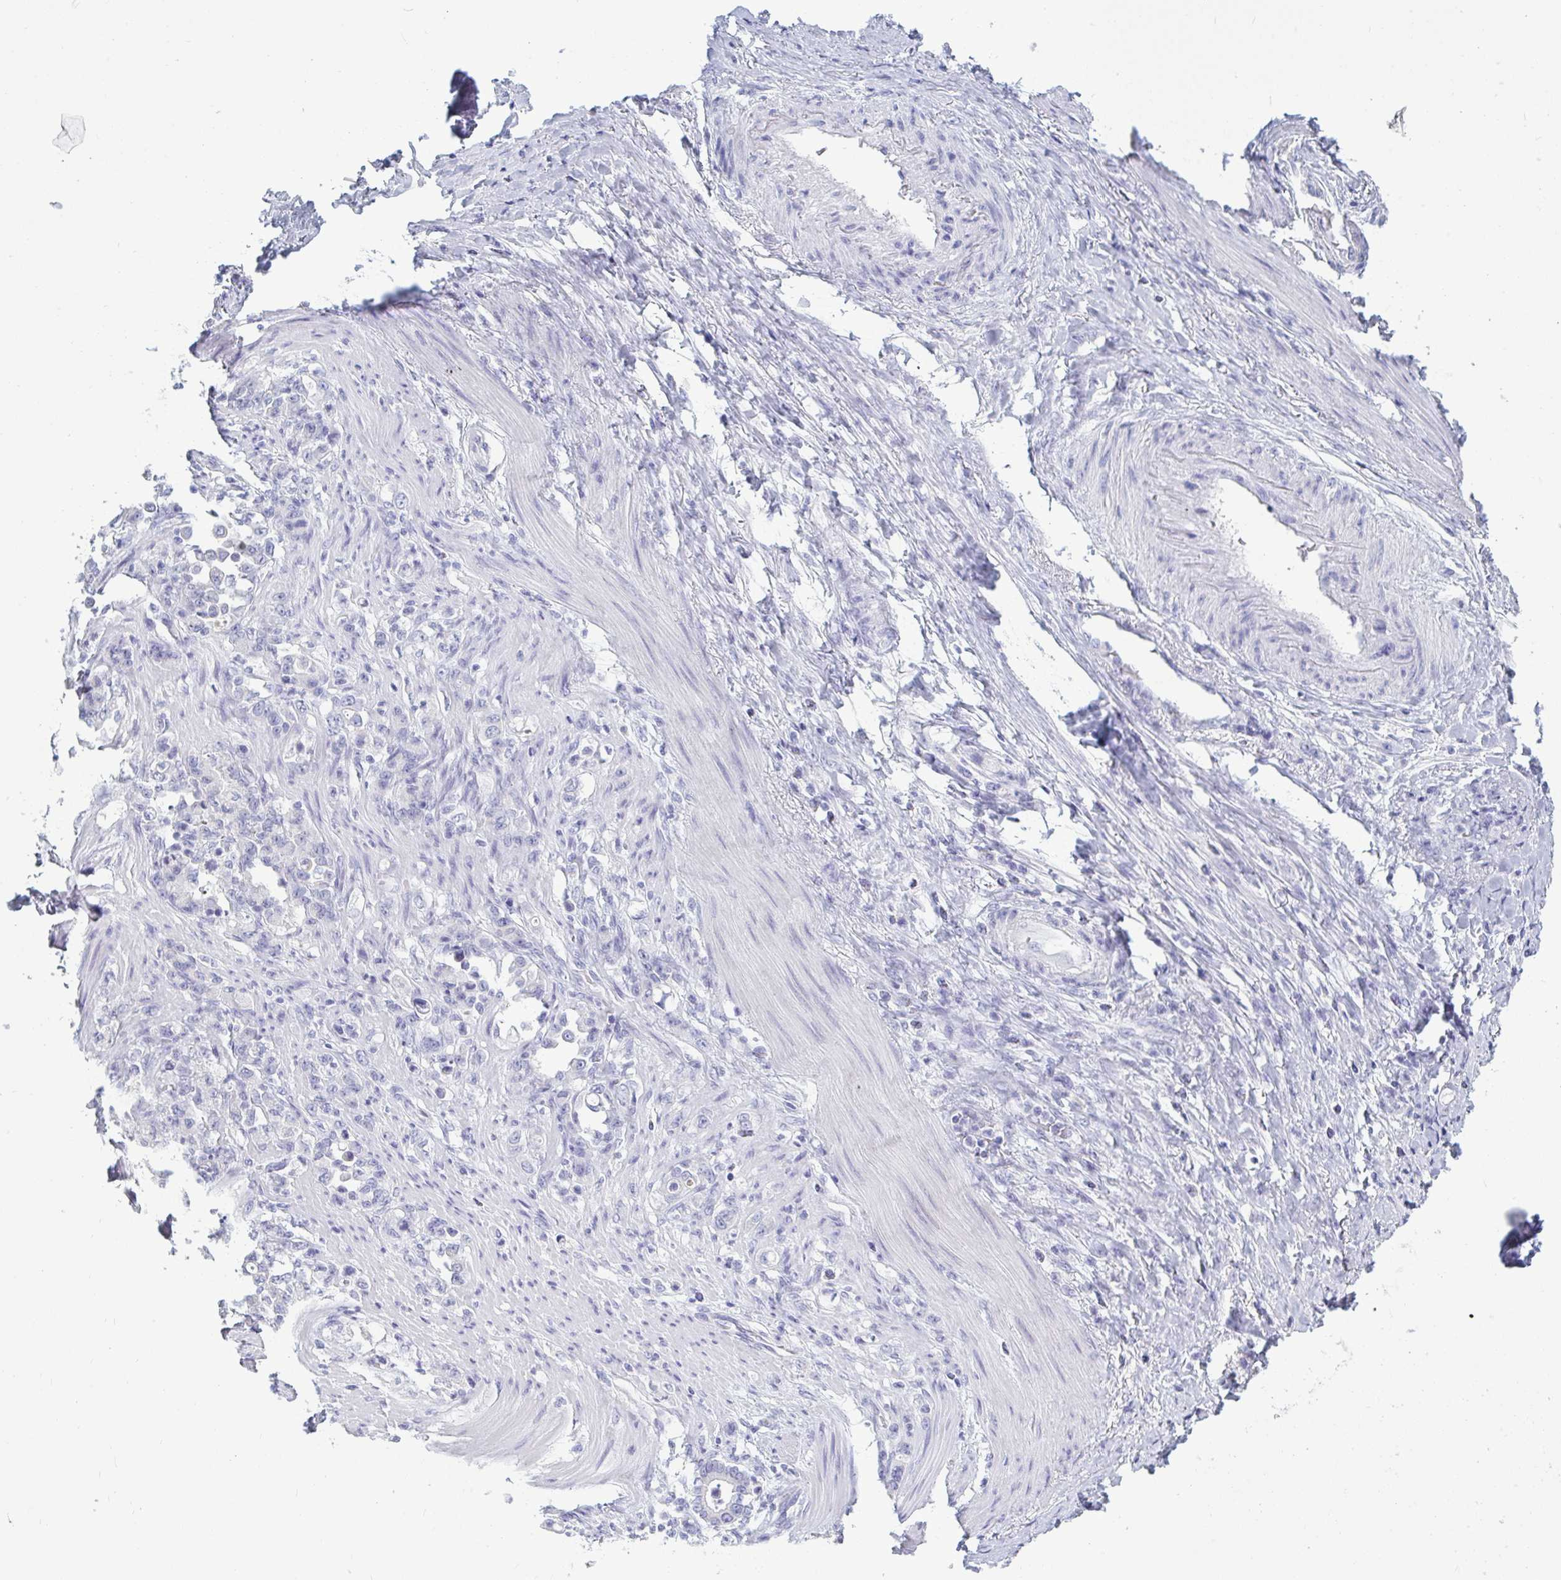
{"staining": {"intensity": "negative", "quantity": "none", "location": "none"}, "tissue": "stomach cancer", "cell_type": "Tumor cells", "image_type": "cancer", "snomed": [{"axis": "morphology", "description": "Normal tissue, NOS"}, {"axis": "morphology", "description": "Adenocarcinoma, NOS"}, {"axis": "topography", "description": "Stomach"}], "caption": "High magnification brightfield microscopy of stomach cancer (adenocarcinoma) stained with DAB (brown) and counterstained with hematoxylin (blue): tumor cells show no significant expression.", "gene": "NDUFC2", "patient": {"sex": "female", "age": 79}}